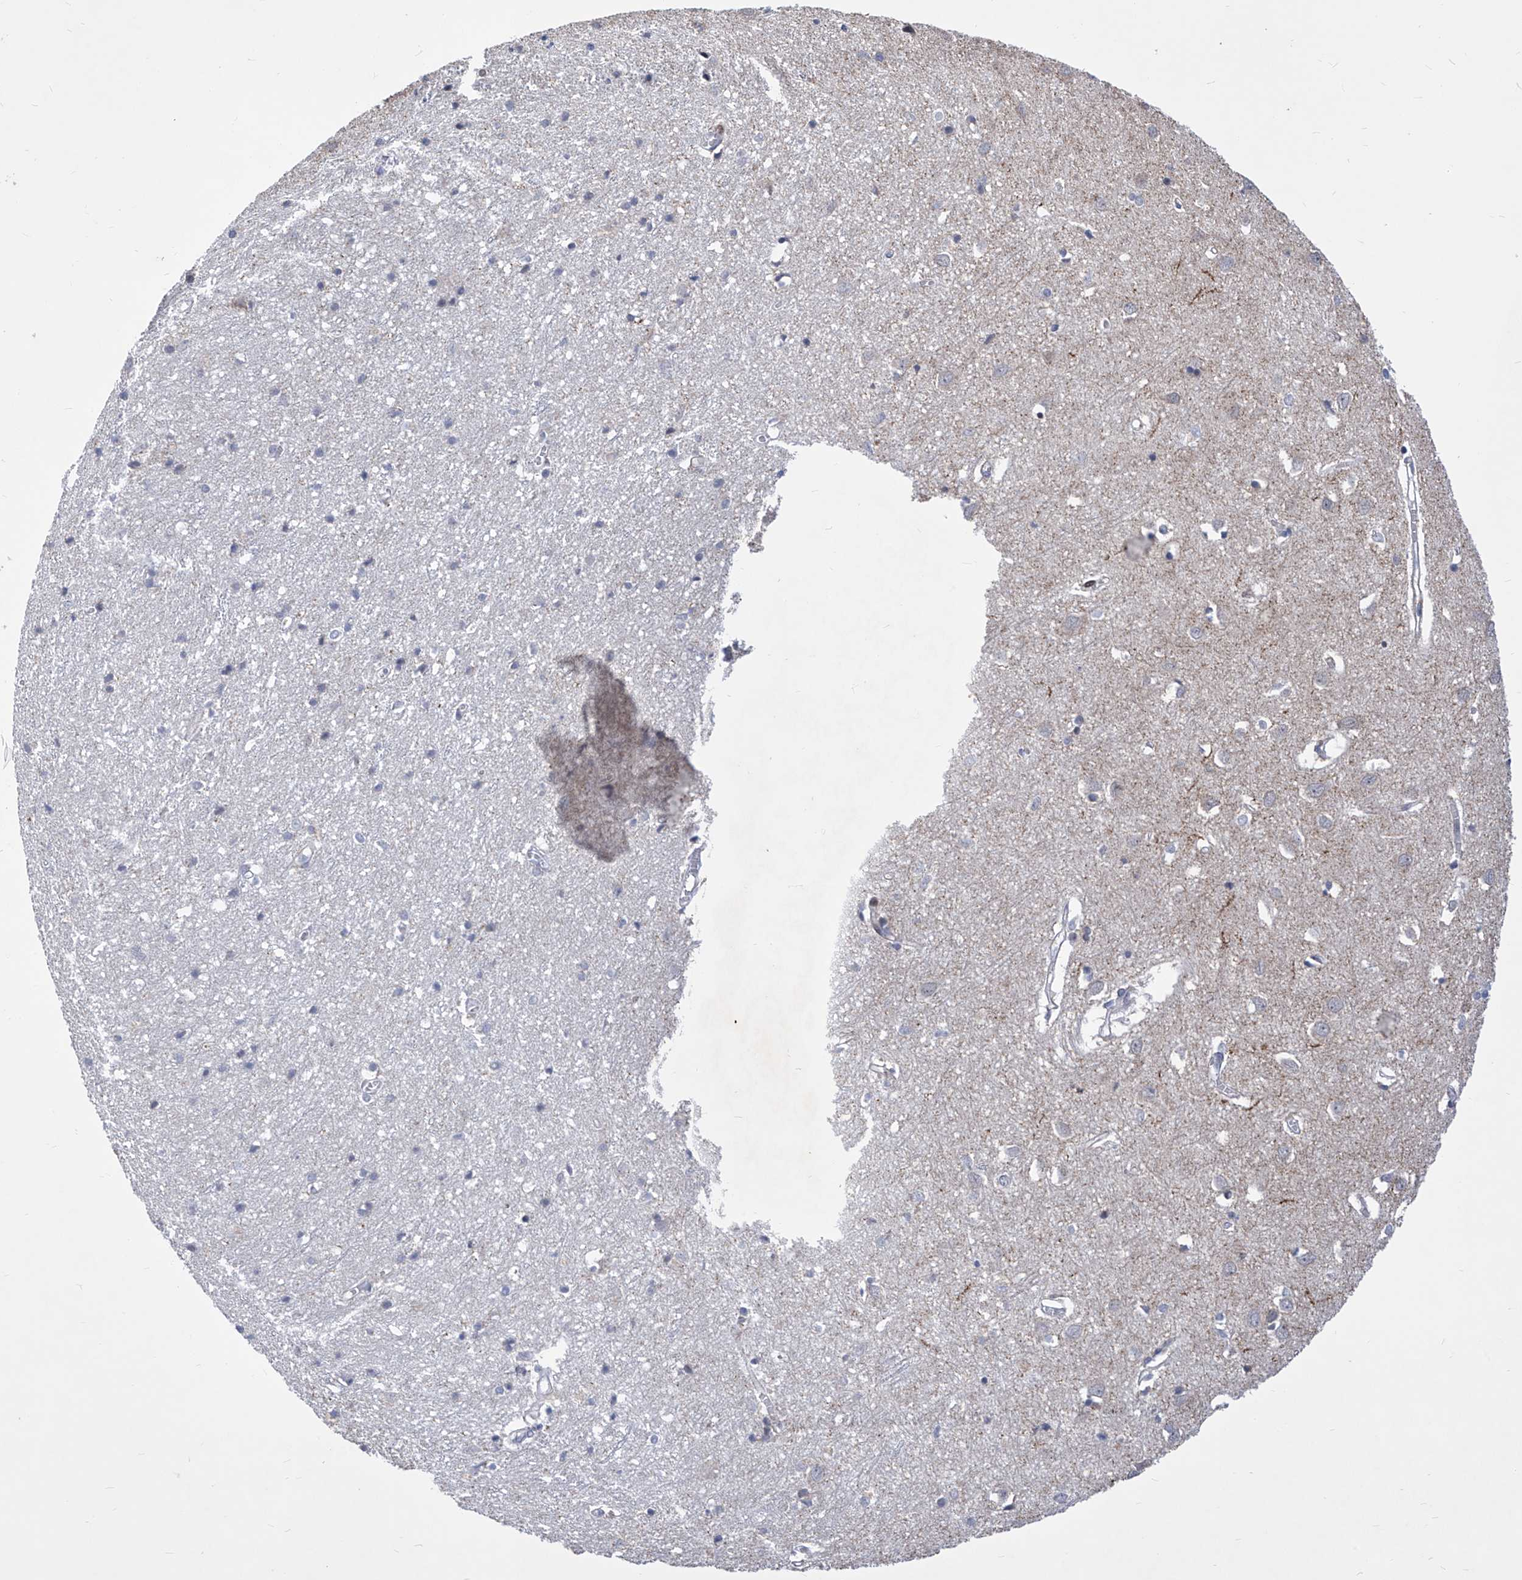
{"staining": {"intensity": "negative", "quantity": "none", "location": "none"}, "tissue": "cerebral cortex", "cell_type": "Endothelial cells", "image_type": "normal", "snomed": [{"axis": "morphology", "description": "Normal tissue, NOS"}, {"axis": "topography", "description": "Cerebral cortex"}], "caption": "High magnification brightfield microscopy of benign cerebral cortex stained with DAB (brown) and counterstained with hematoxylin (blue): endothelial cells show no significant positivity. (DAB (3,3'-diaminobenzidine) IHC visualized using brightfield microscopy, high magnification).", "gene": "NUFIP1", "patient": {"sex": "female", "age": 64}}